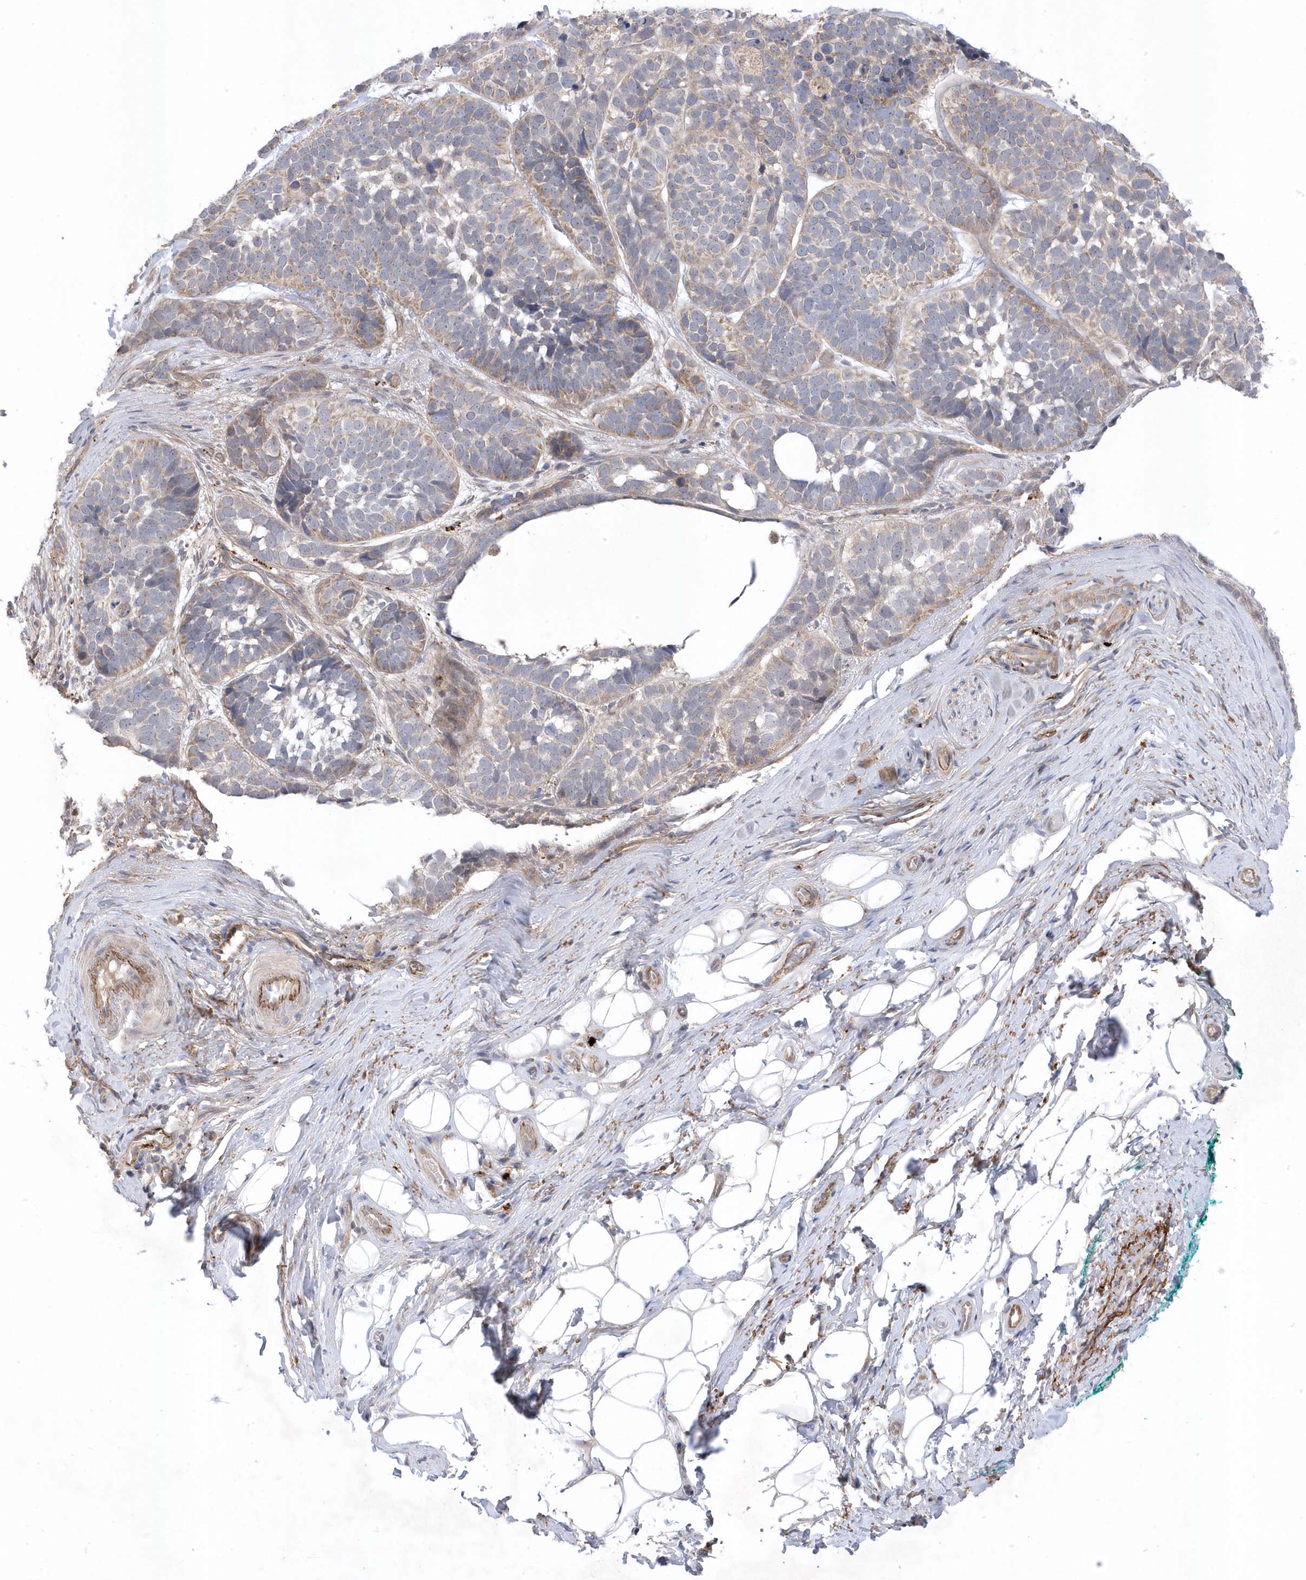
{"staining": {"intensity": "weak", "quantity": "<25%", "location": "cytoplasmic/membranous"}, "tissue": "skin cancer", "cell_type": "Tumor cells", "image_type": "cancer", "snomed": [{"axis": "morphology", "description": "Basal cell carcinoma"}, {"axis": "topography", "description": "Skin"}], "caption": "High magnification brightfield microscopy of basal cell carcinoma (skin) stained with DAB (brown) and counterstained with hematoxylin (blue): tumor cells show no significant staining.", "gene": "ANAPC1", "patient": {"sex": "male", "age": 62}}